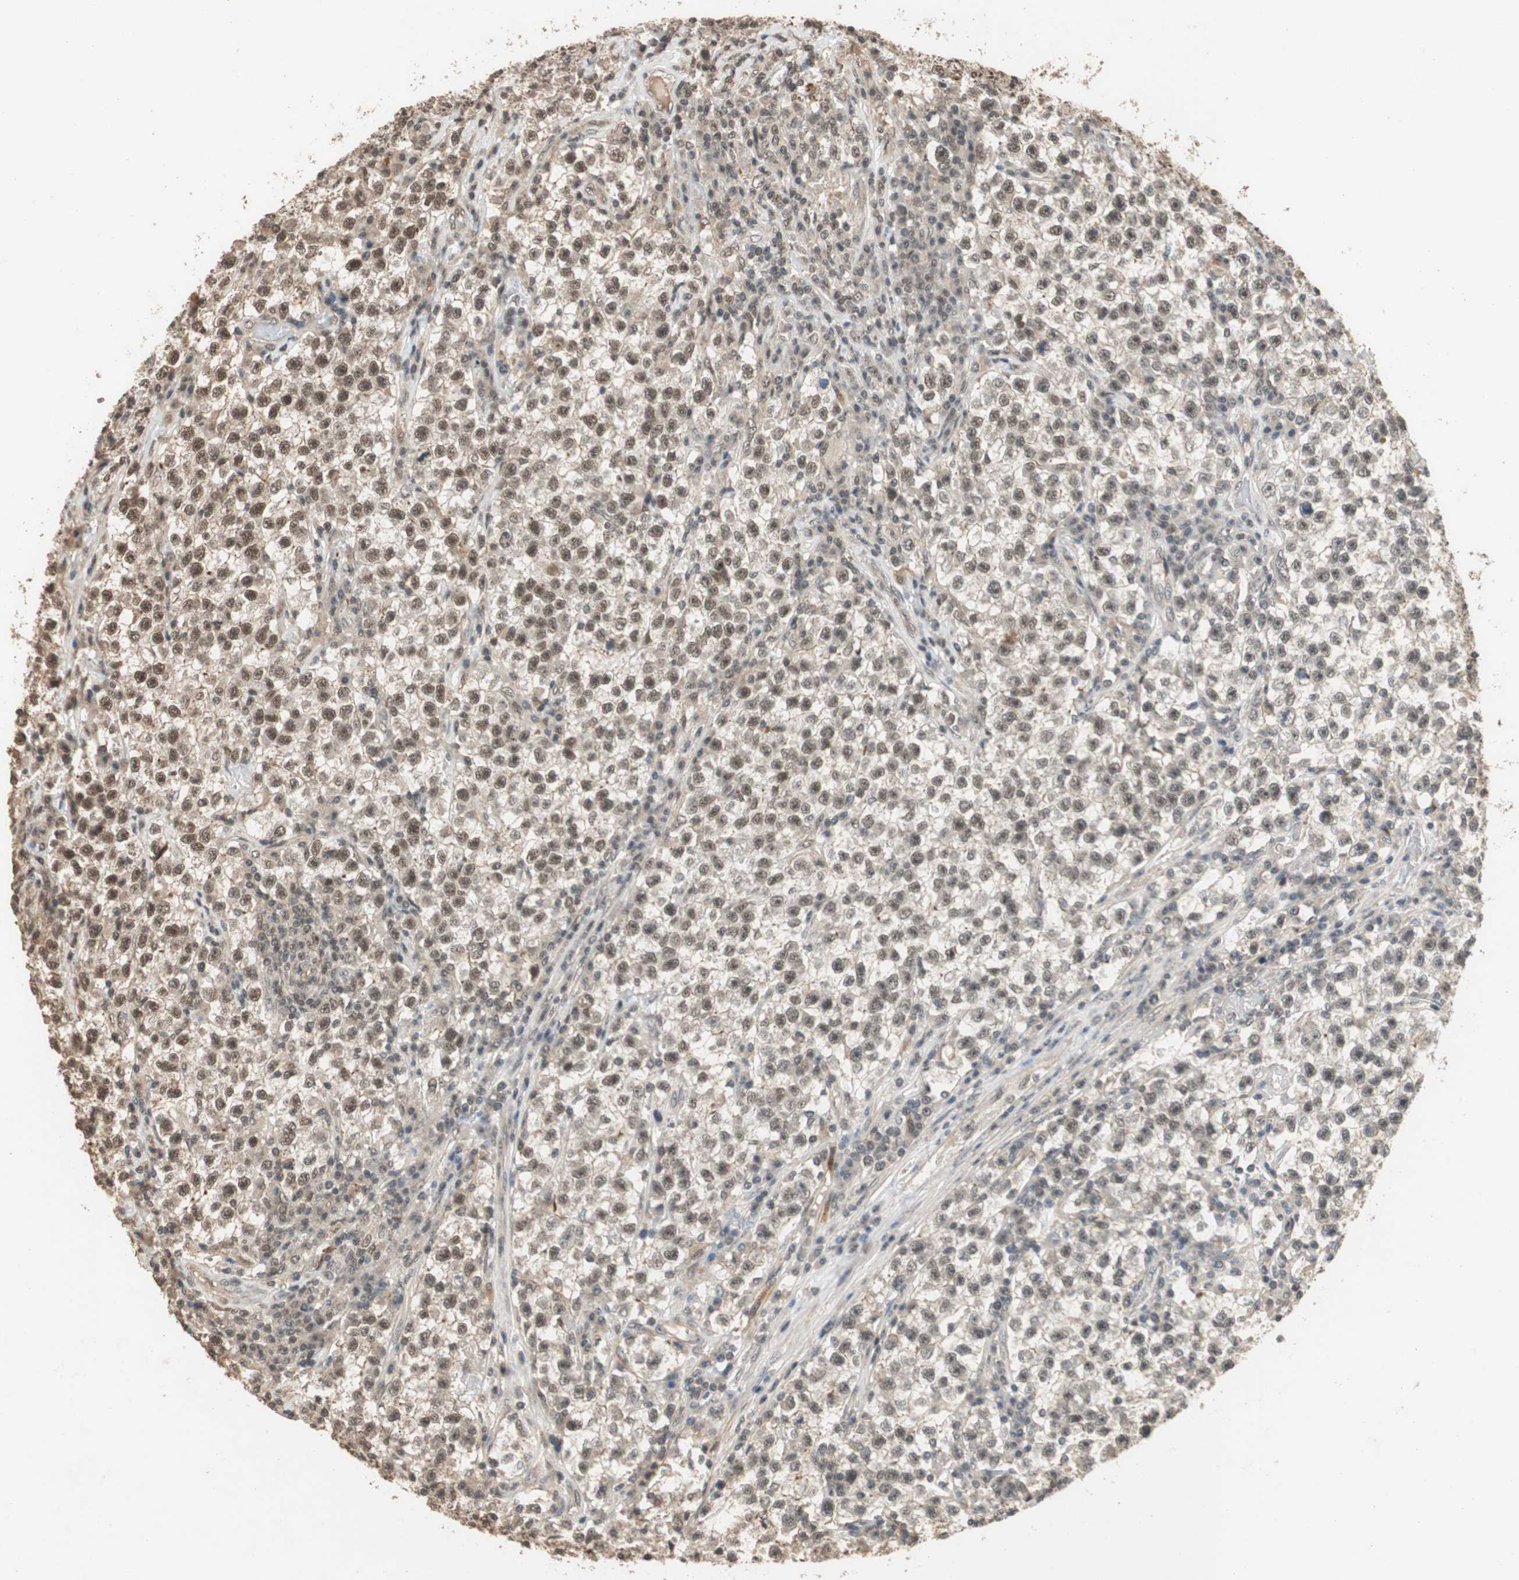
{"staining": {"intensity": "moderate", "quantity": ">75%", "location": "nuclear"}, "tissue": "testis cancer", "cell_type": "Tumor cells", "image_type": "cancer", "snomed": [{"axis": "morphology", "description": "Seminoma, NOS"}, {"axis": "topography", "description": "Testis"}], "caption": "Approximately >75% of tumor cells in testis cancer (seminoma) reveal moderate nuclear protein staining as visualized by brown immunohistochemical staining.", "gene": "CDC5L", "patient": {"sex": "male", "age": 22}}